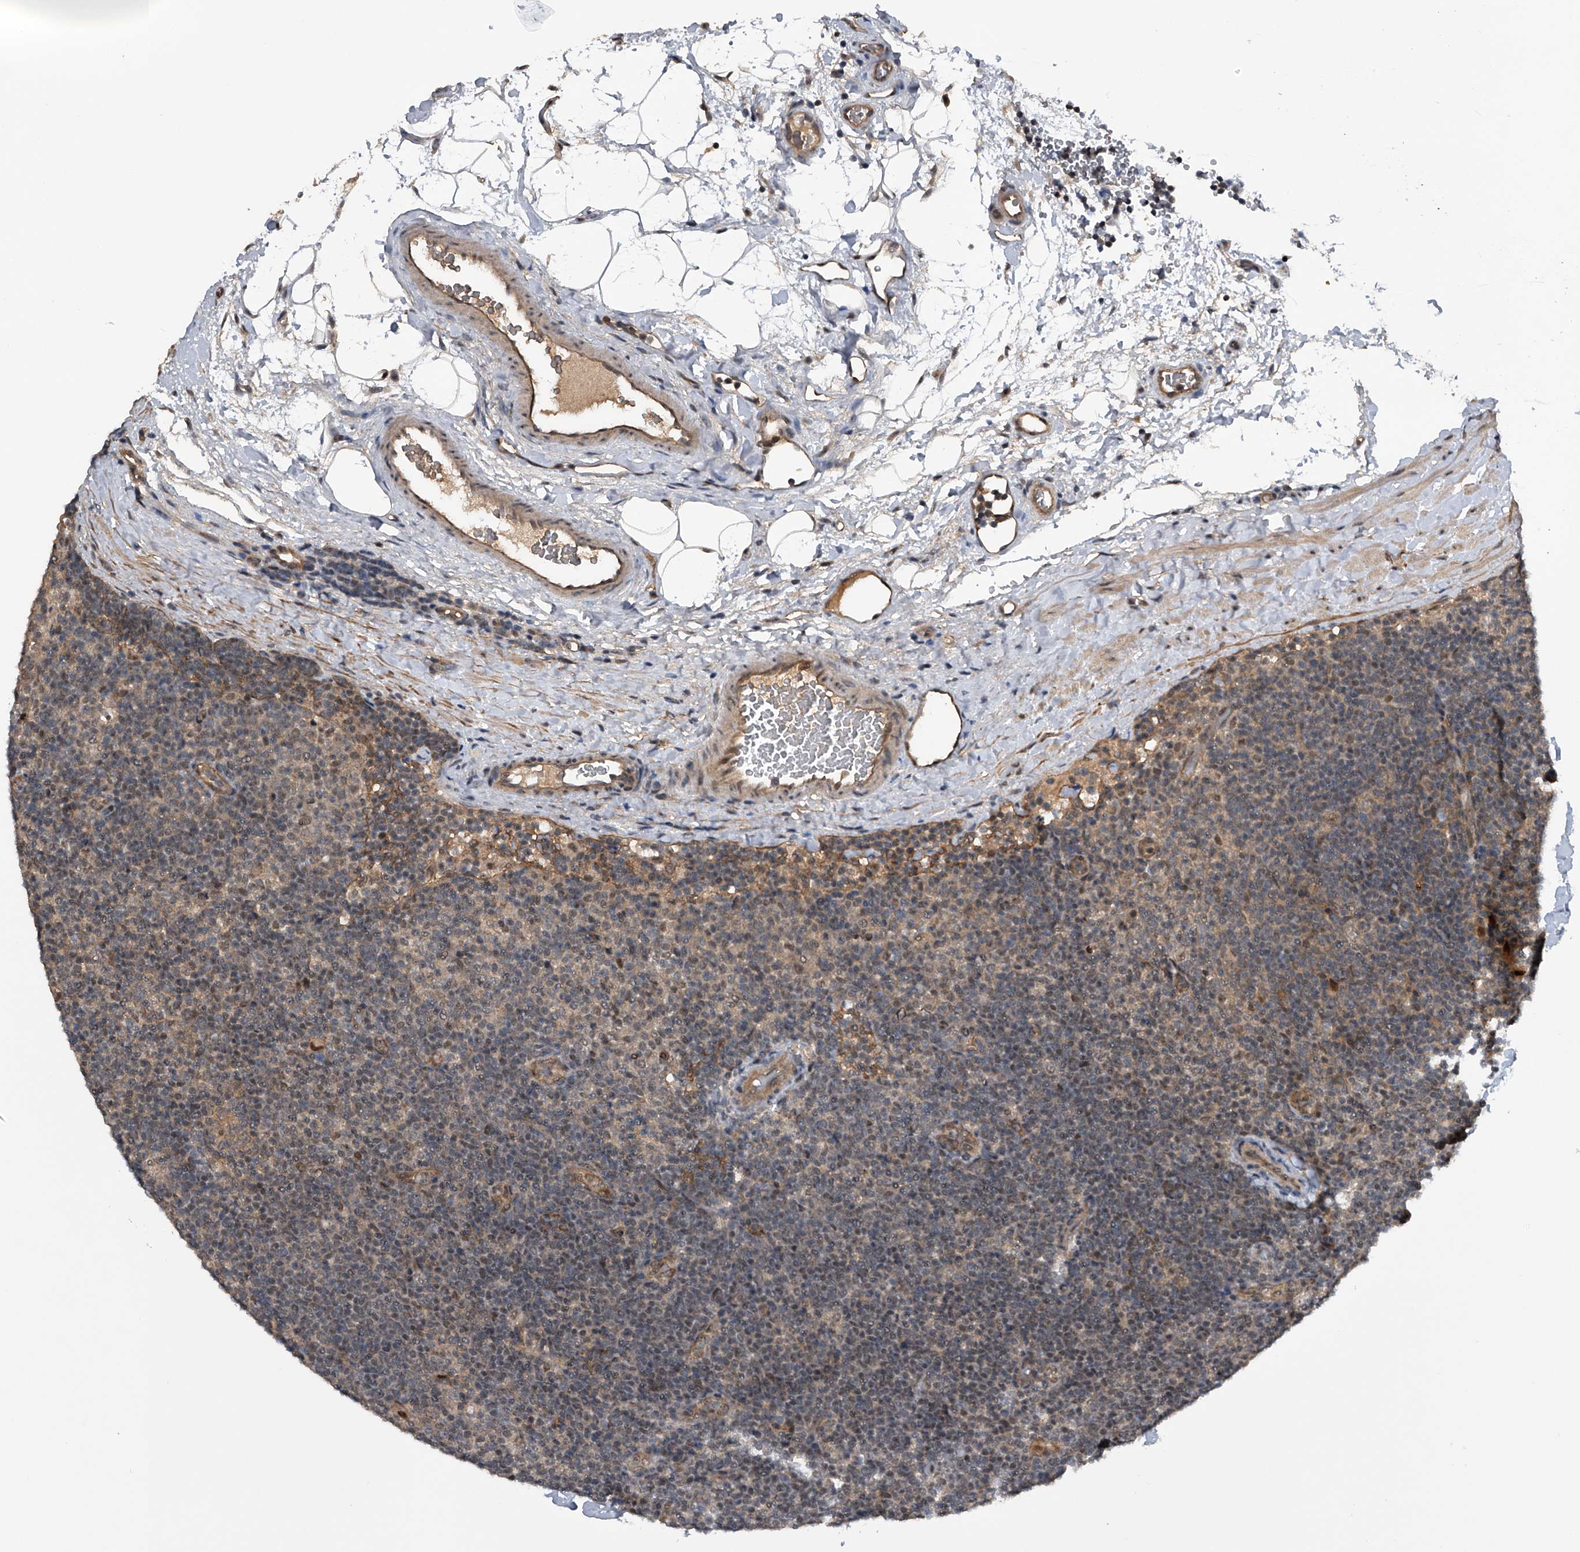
{"staining": {"intensity": "weak", "quantity": "25%-75%", "location": "cytoplasmic/membranous"}, "tissue": "lymphoma", "cell_type": "Tumor cells", "image_type": "cancer", "snomed": [{"axis": "morphology", "description": "Hodgkin's disease, NOS"}, {"axis": "topography", "description": "Lymph node"}], "caption": "A photomicrograph of human Hodgkin's disease stained for a protein reveals weak cytoplasmic/membranous brown staining in tumor cells. The staining was performed using DAB to visualize the protein expression in brown, while the nuclei were stained in blue with hematoxylin (Magnification: 20x).", "gene": "SLC12A8", "patient": {"sex": "female", "age": 57}}